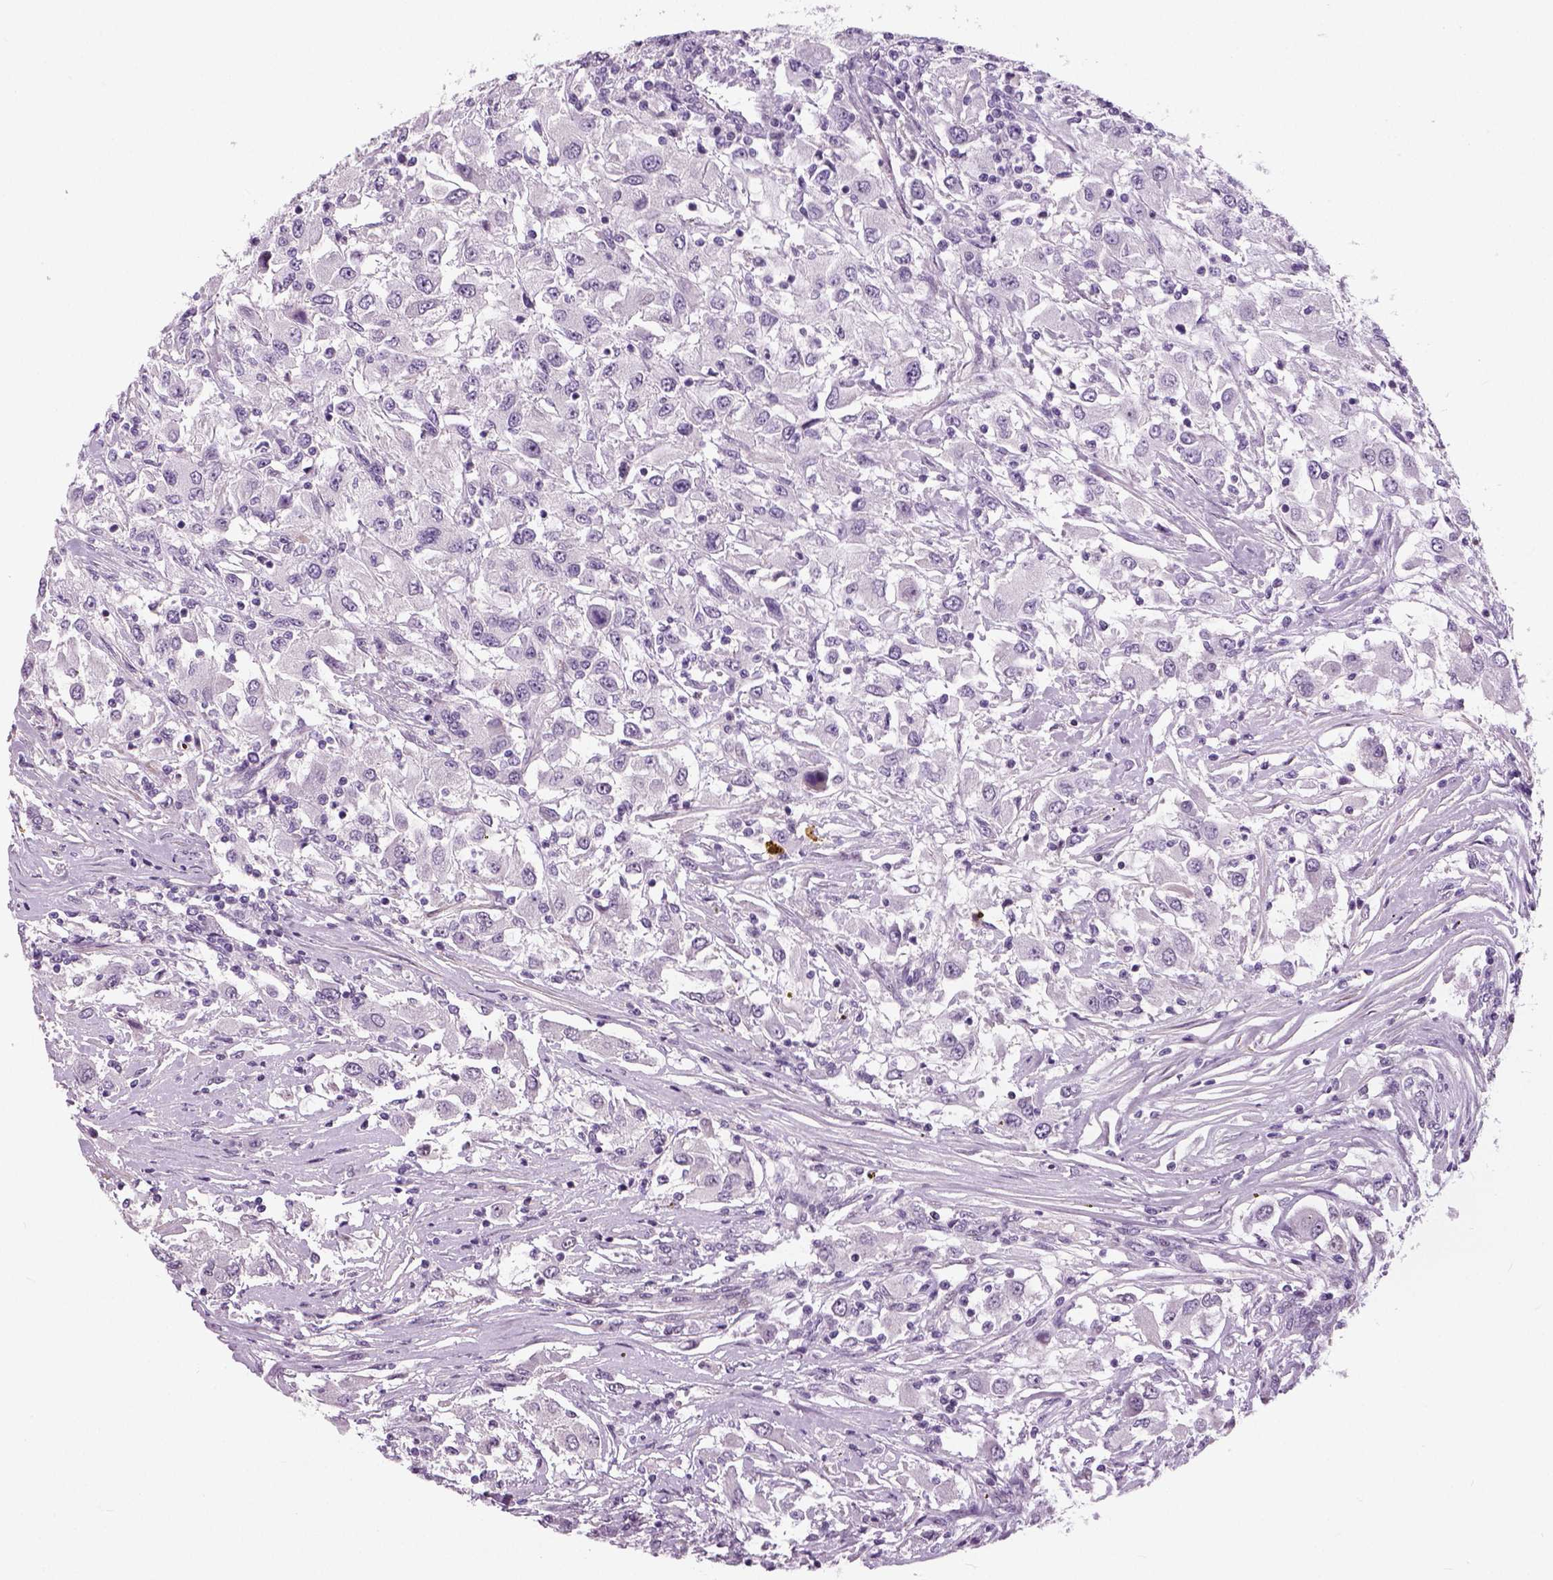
{"staining": {"intensity": "negative", "quantity": "none", "location": "none"}, "tissue": "renal cancer", "cell_type": "Tumor cells", "image_type": "cancer", "snomed": [{"axis": "morphology", "description": "Adenocarcinoma, NOS"}, {"axis": "topography", "description": "Kidney"}], "caption": "High magnification brightfield microscopy of renal cancer stained with DAB (3,3'-diaminobenzidine) (brown) and counterstained with hematoxylin (blue): tumor cells show no significant positivity.", "gene": "NECAB1", "patient": {"sex": "female", "age": 67}}